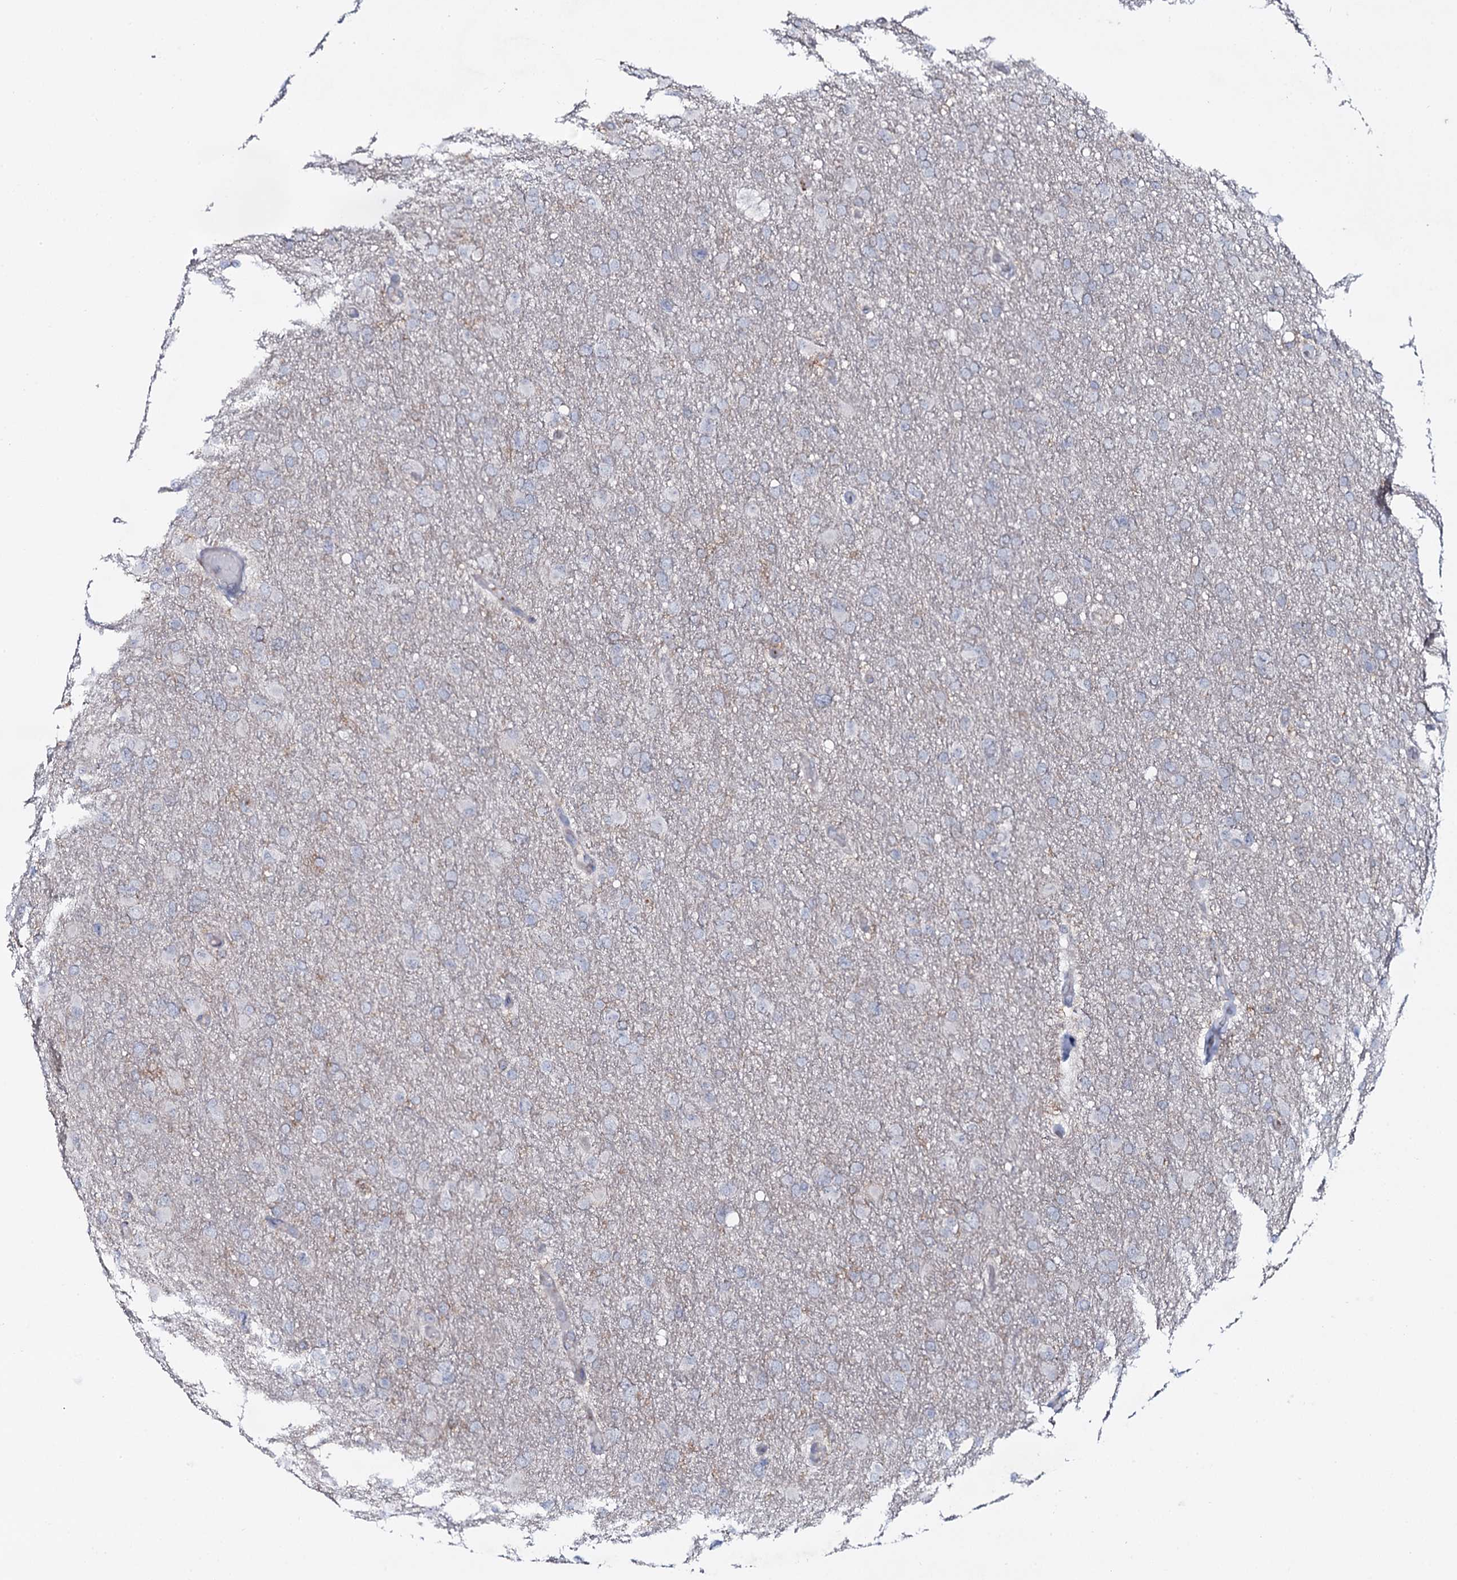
{"staining": {"intensity": "negative", "quantity": "none", "location": "none"}, "tissue": "glioma", "cell_type": "Tumor cells", "image_type": "cancer", "snomed": [{"axis": "morphology", "description": "Glioma, malignant, High grade"}, {"axis": "topography", "description": "Cerebral cortex"}], "caption": "DAB immunohistochemical staining of human malignant high-grade glioma displays no significant positivity in tumor cells.", "gene": "SNAP23", "patient": {"sex": "female", "age": 36}}